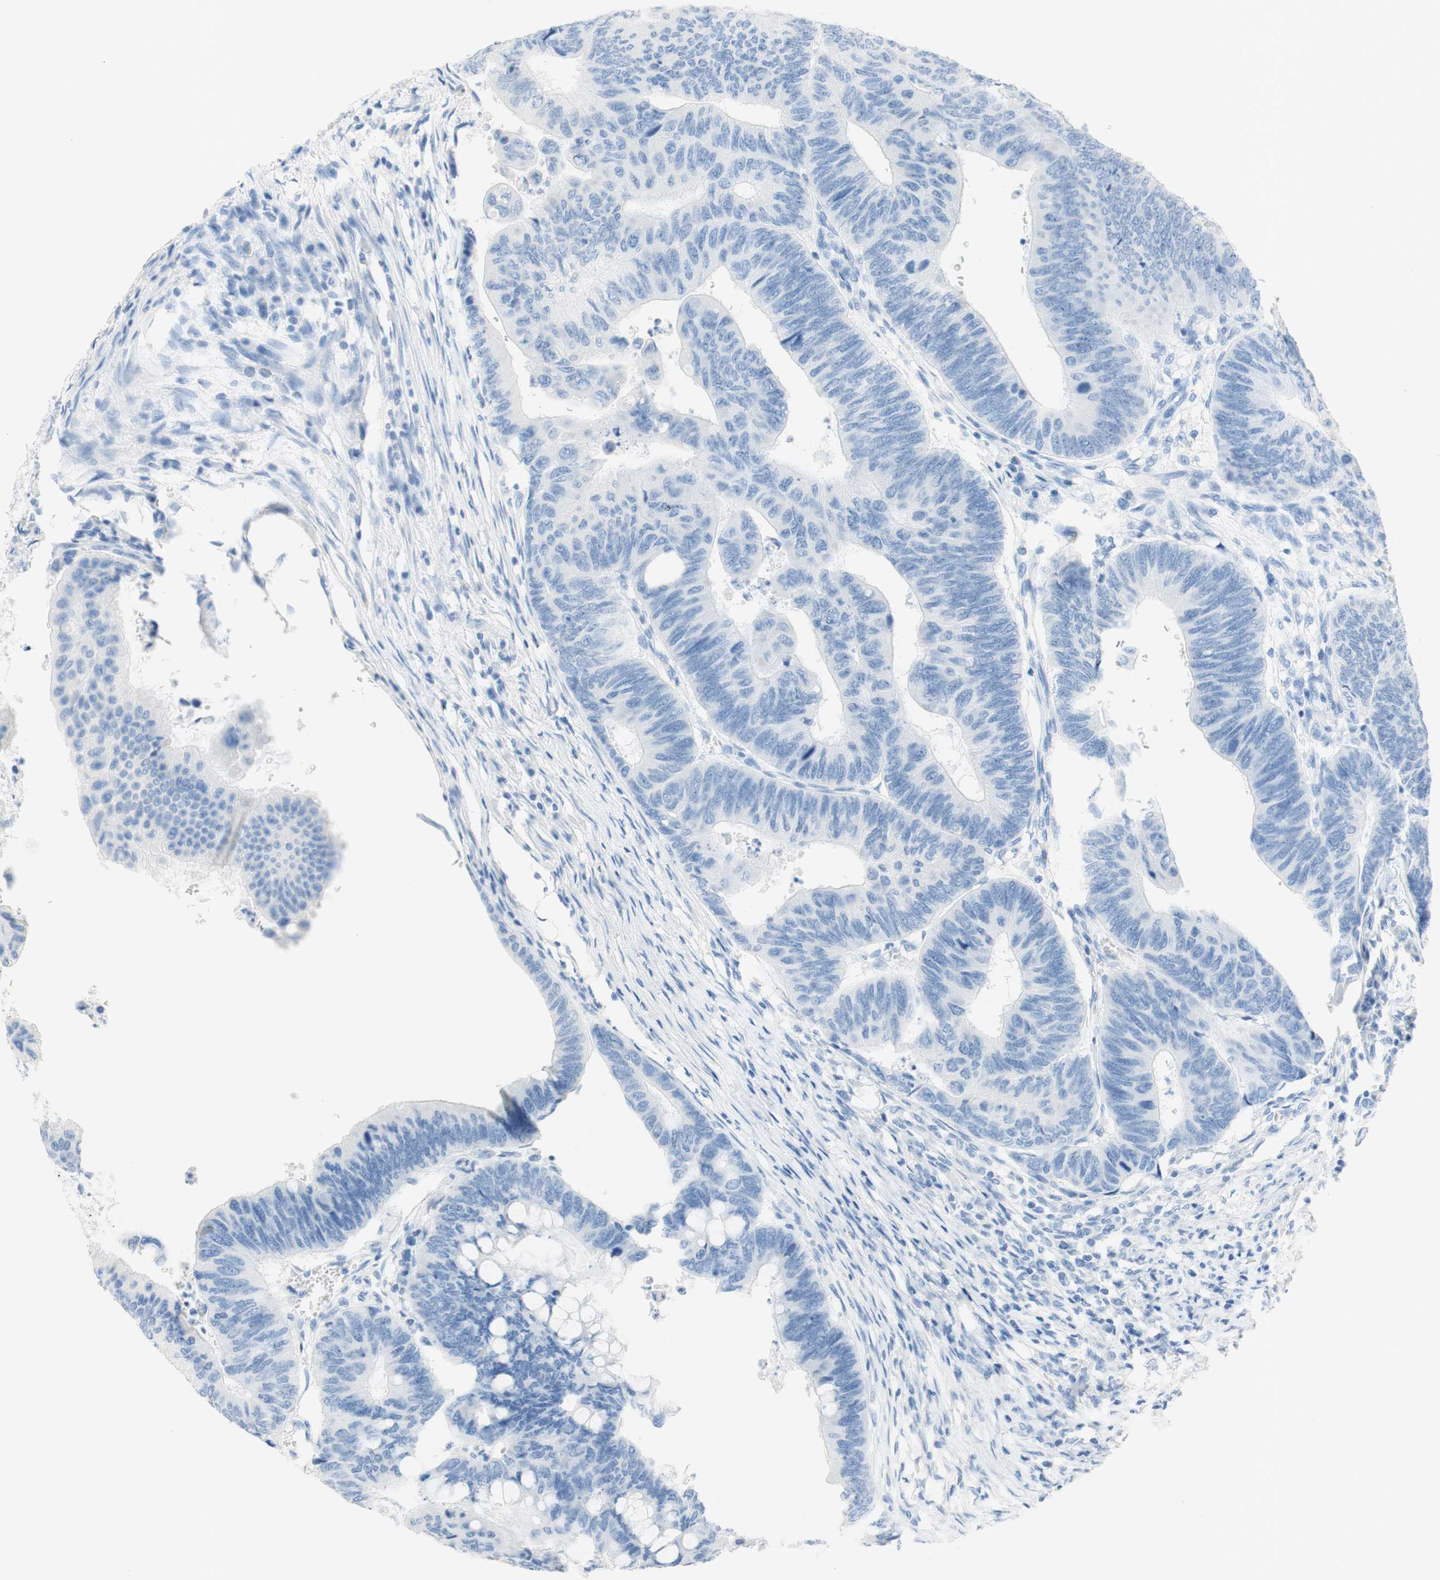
{"staining": {"intensity": "negative", "quantity": "none", "location": "none"}, "tissue": "colorectal cancer", "cell_type": "Tumor cells", "image_type": "cancer", "snomed": [{"axis": "morphology", "description": "Normal tissue, NOS"}, {"axis": "morphology", "description": "Adenocarcinoma, NOS"}, {"axis": "topography", "description": "Rectum"}, {"axis": "topography", "description": "Peripheral nerve tissue"}], "caption": "Colorectal adenocarcinoma was stained to show a protein in brown. There is no significant expression in tumor cells.", "gene": "POLR2J3", "patient": {"sex": "male", "age": 92}}